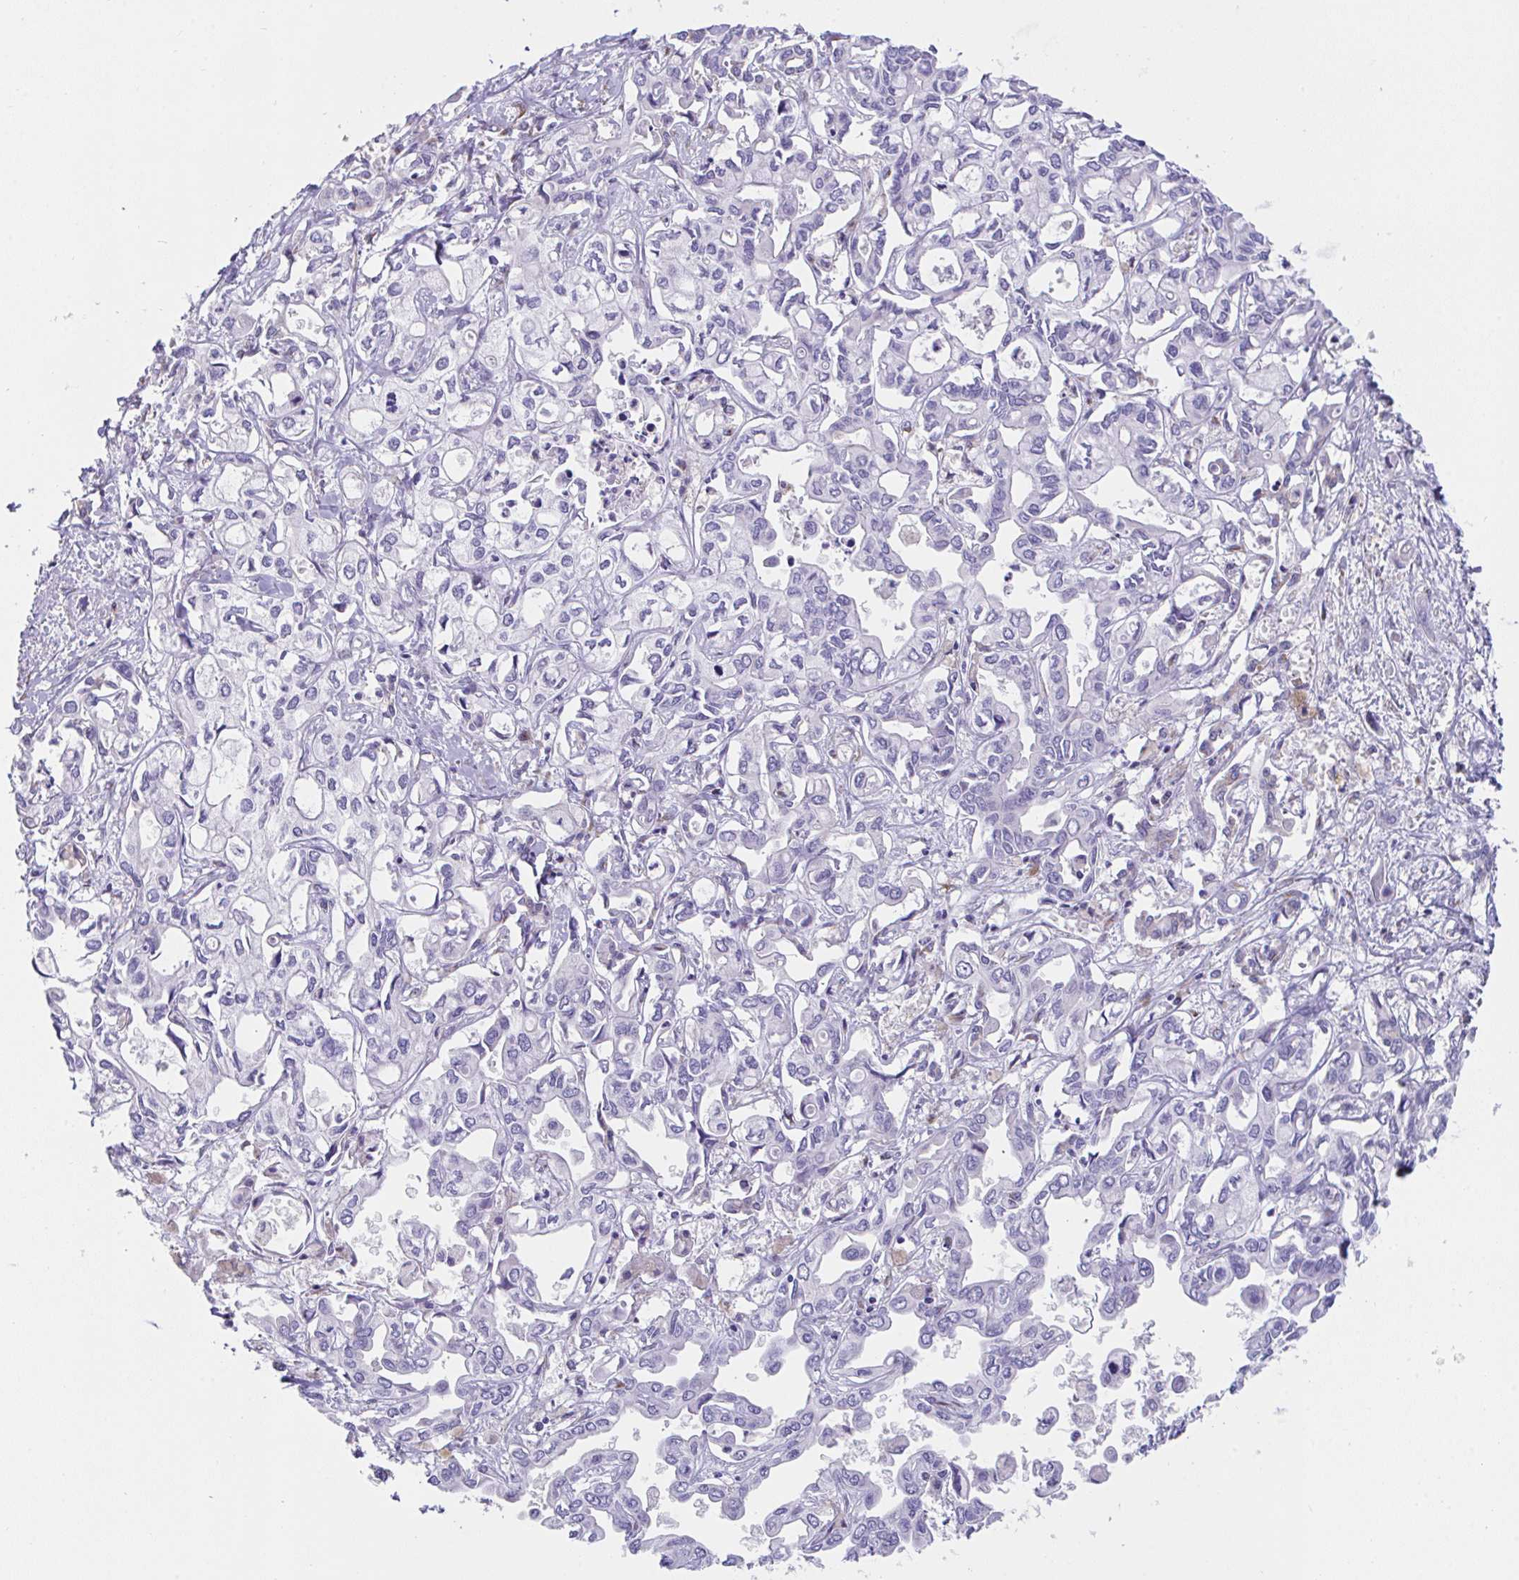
{"staining": {"intensity": "negative", "quantity": "none", "location": "none"}, "tissue": "liver cancer", "cell_type": "Tumor cells", "image_type": "cancer", "snomed": [{"axis": "morphology", "description": "Cholangiocarcinoma"}, {"axis": "topography", "description": "Liver"}], "caption": "Immunohistochemical staining of liver cancer shows no significant staining in tumor cells.", "gene": "MIA3", "patient": {"sex": "female", "age": 64}}